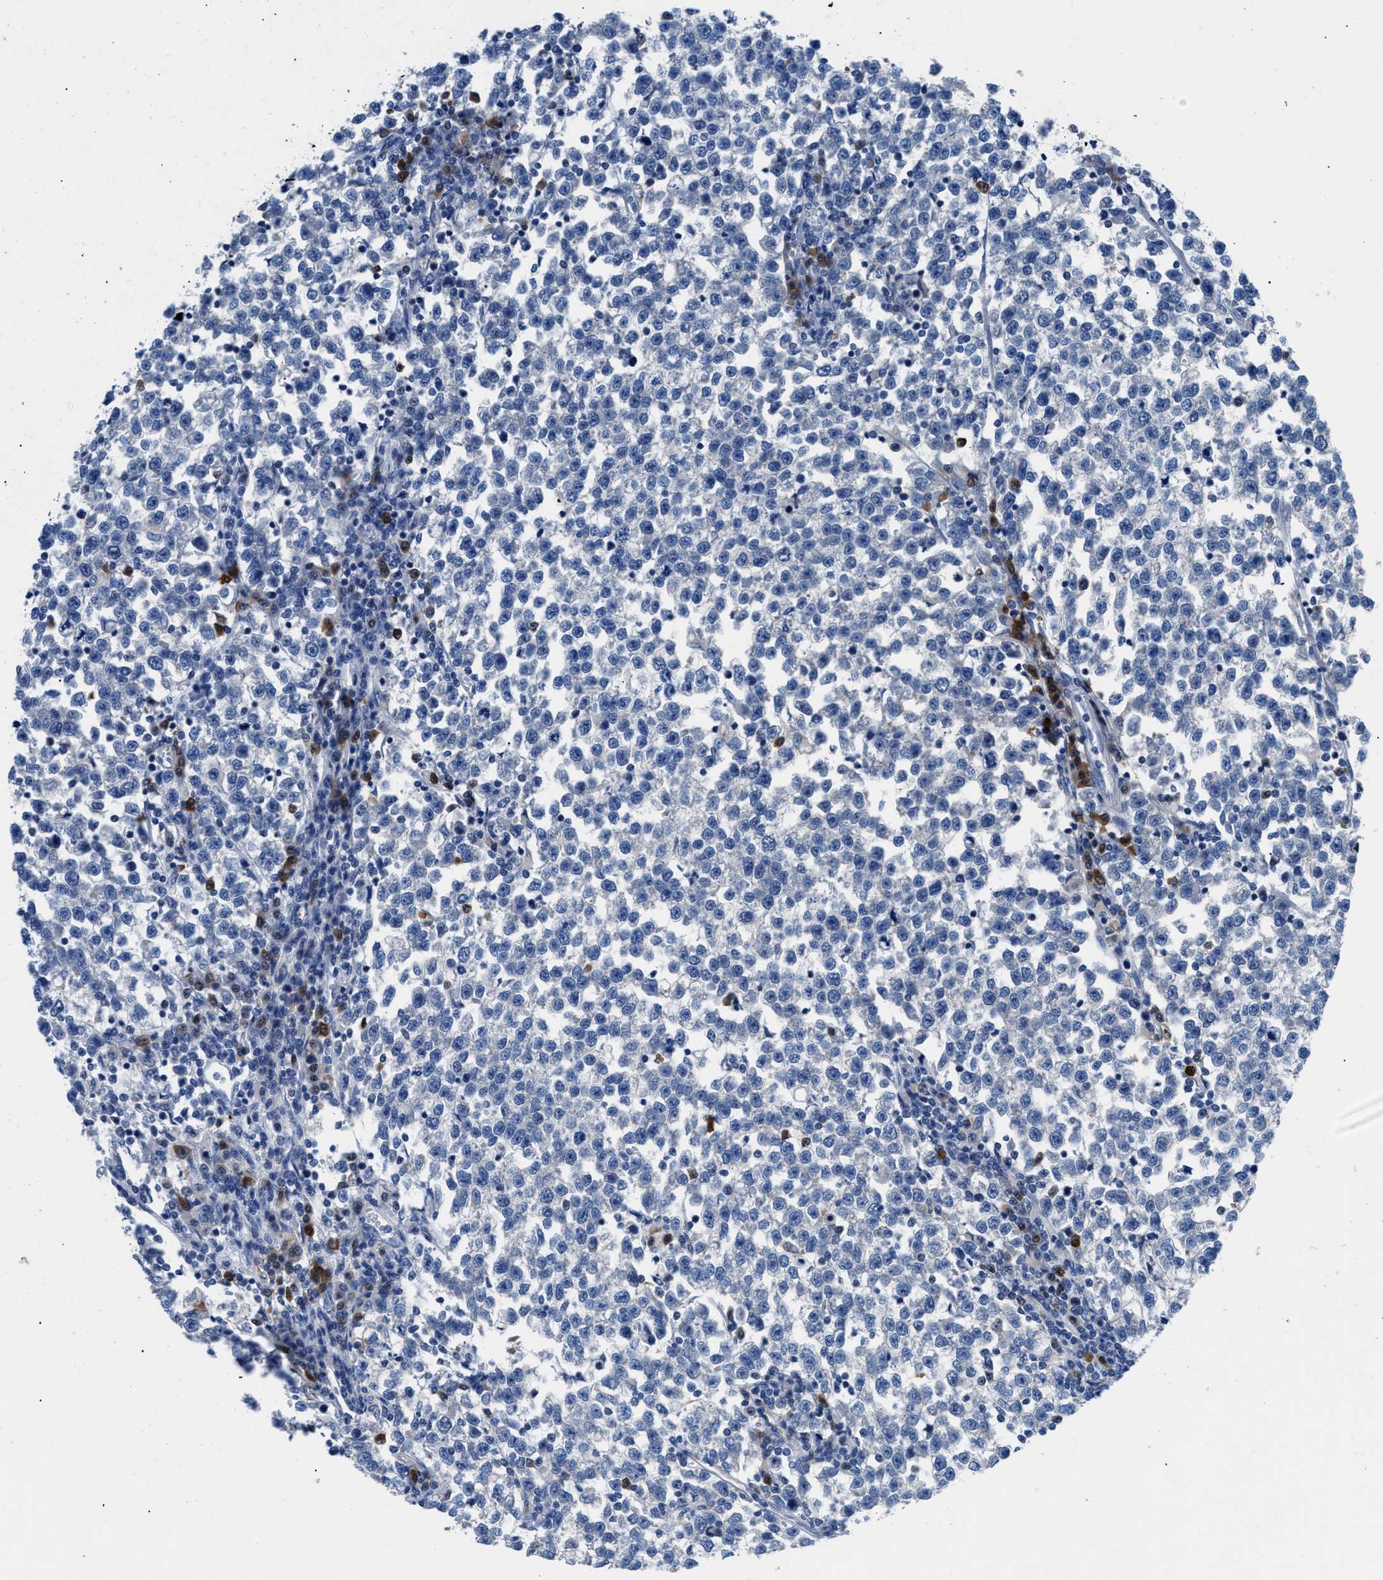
{"staining": {"intensity": "negative", "quantity": "none", "location": "none"}, "tissue": "testis cancer", "cell_type": "Tumor cells", "image_type": "cancer", "snomed": [{"axis": "morphology", "description": "Normal tissue, NOS"}, {"axis": "morphology", "description": "Seminoma, NOS"}, {"axis": "topography", "description": "Testis"}], "caption": "This histopathology image is of testis cancer stained with immunohistochemistry (IHC) to label a protein in brown with the nuclei are counter-stained blue. There is no positivity in tumor cells.", "gene": "UAP1", "patient": {"sex": "male", "age": 43}}